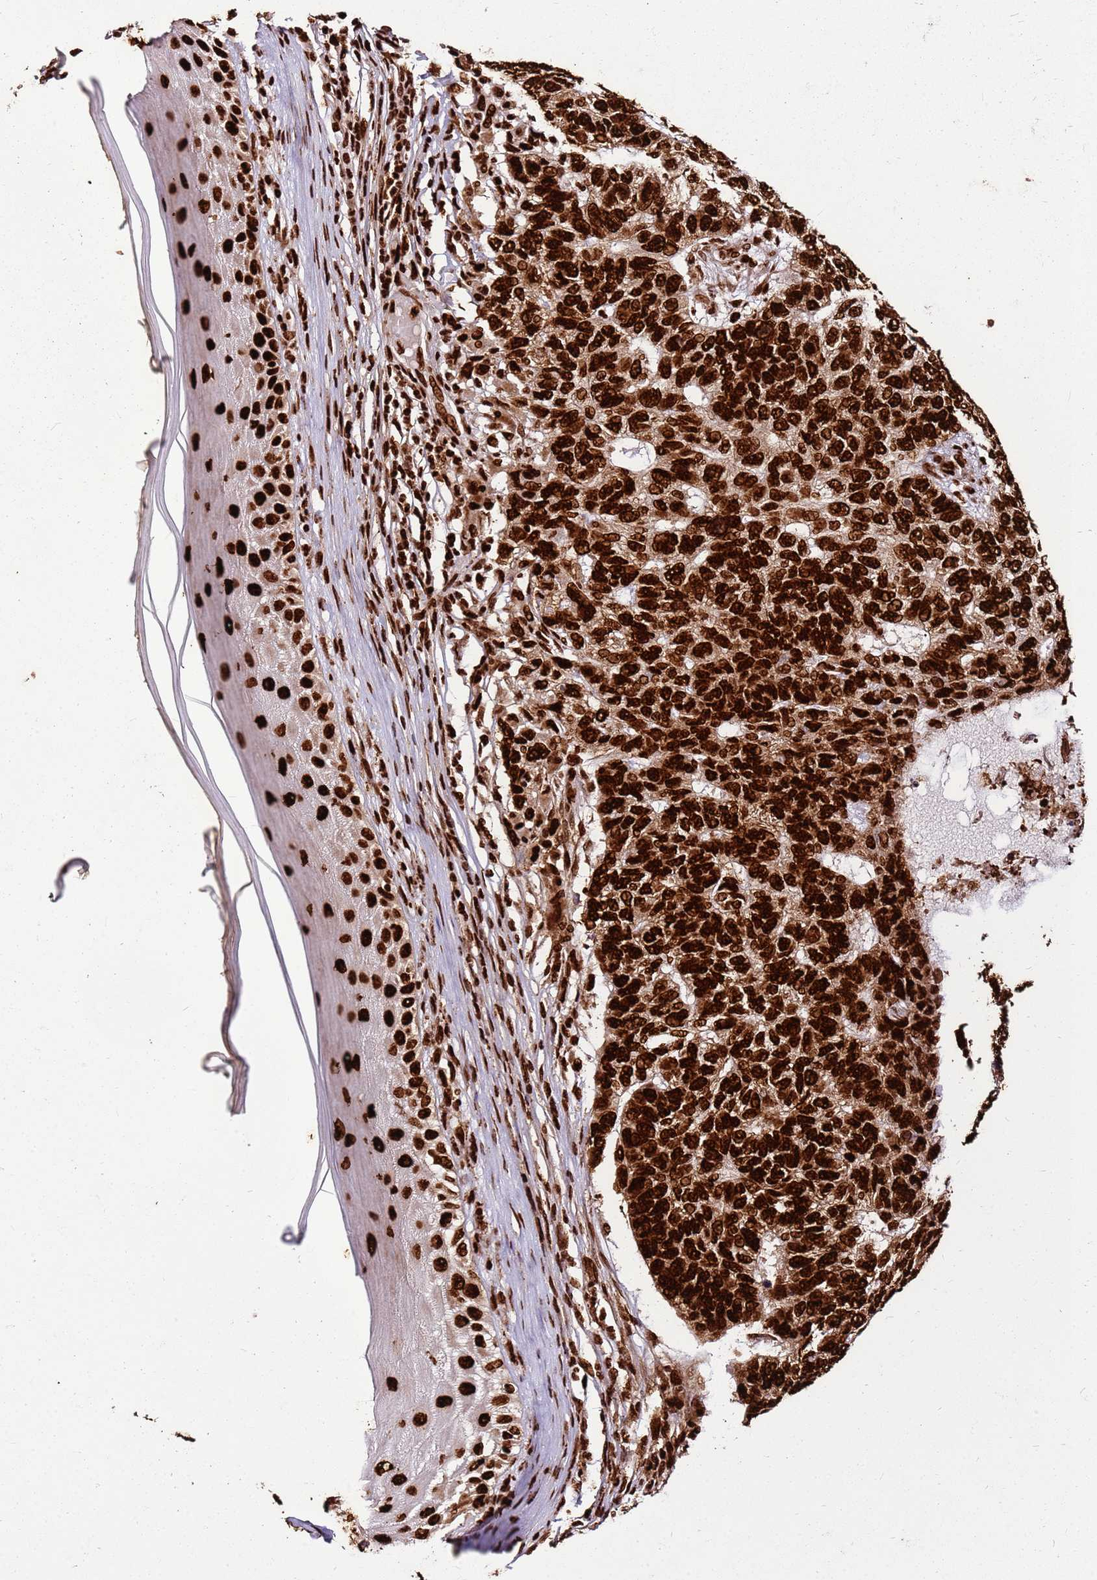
{"staining": {"intensity": "strong", "quantity": ">75%", "location": "nuclear"}, "tissue": "skin cancer", "cell_type": "Tumor cells", "image_type": "cancer", "snomed": [{"axis": "morphology", "description": "Basal cell carcinoma"}, {"axis": "topography", "description": "Skin"}], "caption": "Protein expression analysis of human basal cell carcinoma (skin) reveals strong nuclear expression in about >75% of tumor cells.", "gene": "HNRNPAB", "patient": {"sex": "female", "age": 65}}